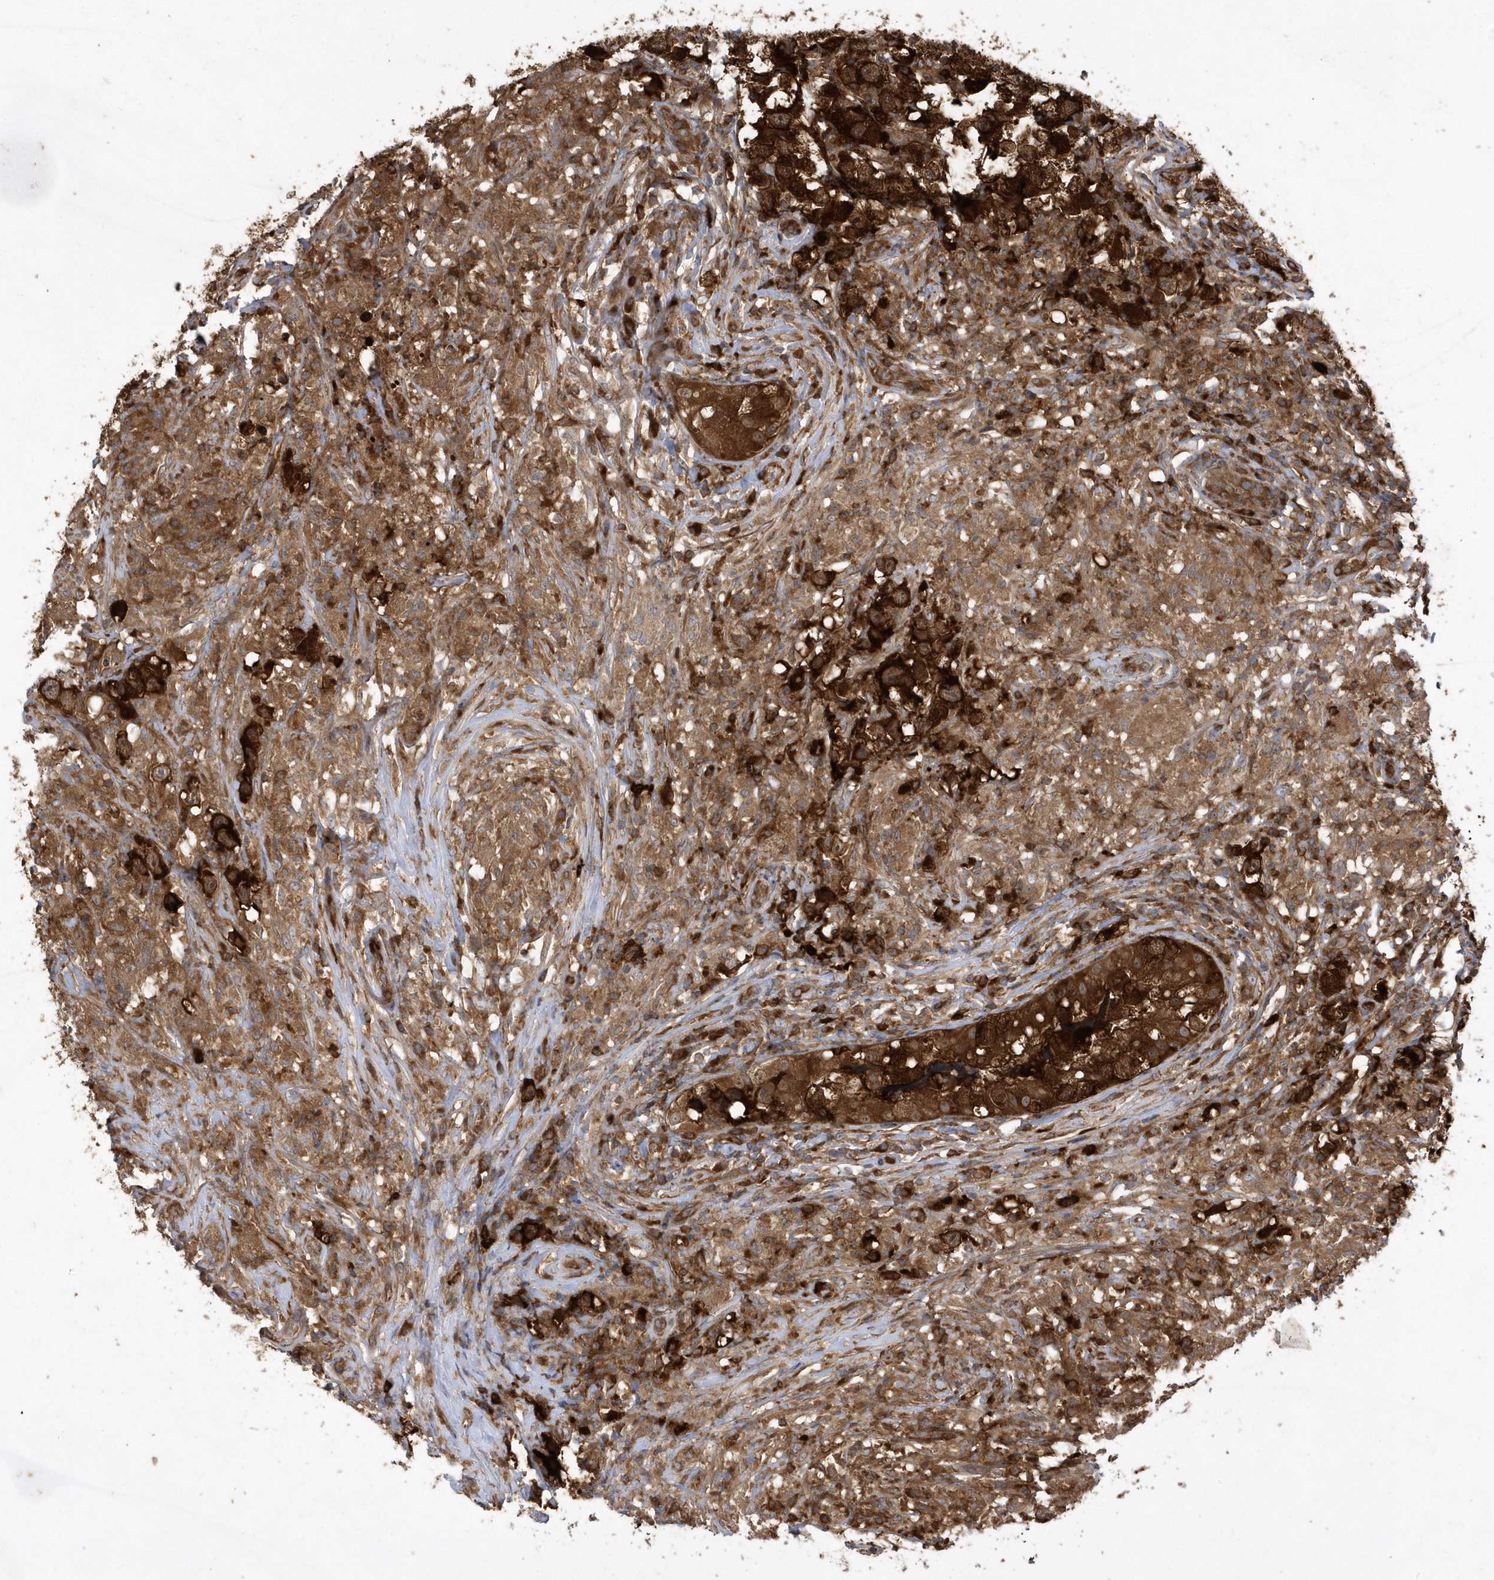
{"staining": {"intensity": "moderate", "quantity": ">75%", "location": "cytoplasmic/membranous"}, "tissue": "testis cancer", "cell_type": "Tumor cells", "image_type": "cancer", "snomed": [{"axis": "morphology", "description": "Seminoma, NOS"}, {"axis": "topography", "description": "Testis"}], "caption": "DAB (3,3'-diaminobenzidine) immunohistochemical staining of testis cancer (seminoma) displays moderate cytoplasmic/membranous protein staining in about >75% of tumor cells.", "gene": "PAICS", "patient": {"sex": "male", "age": 49}}